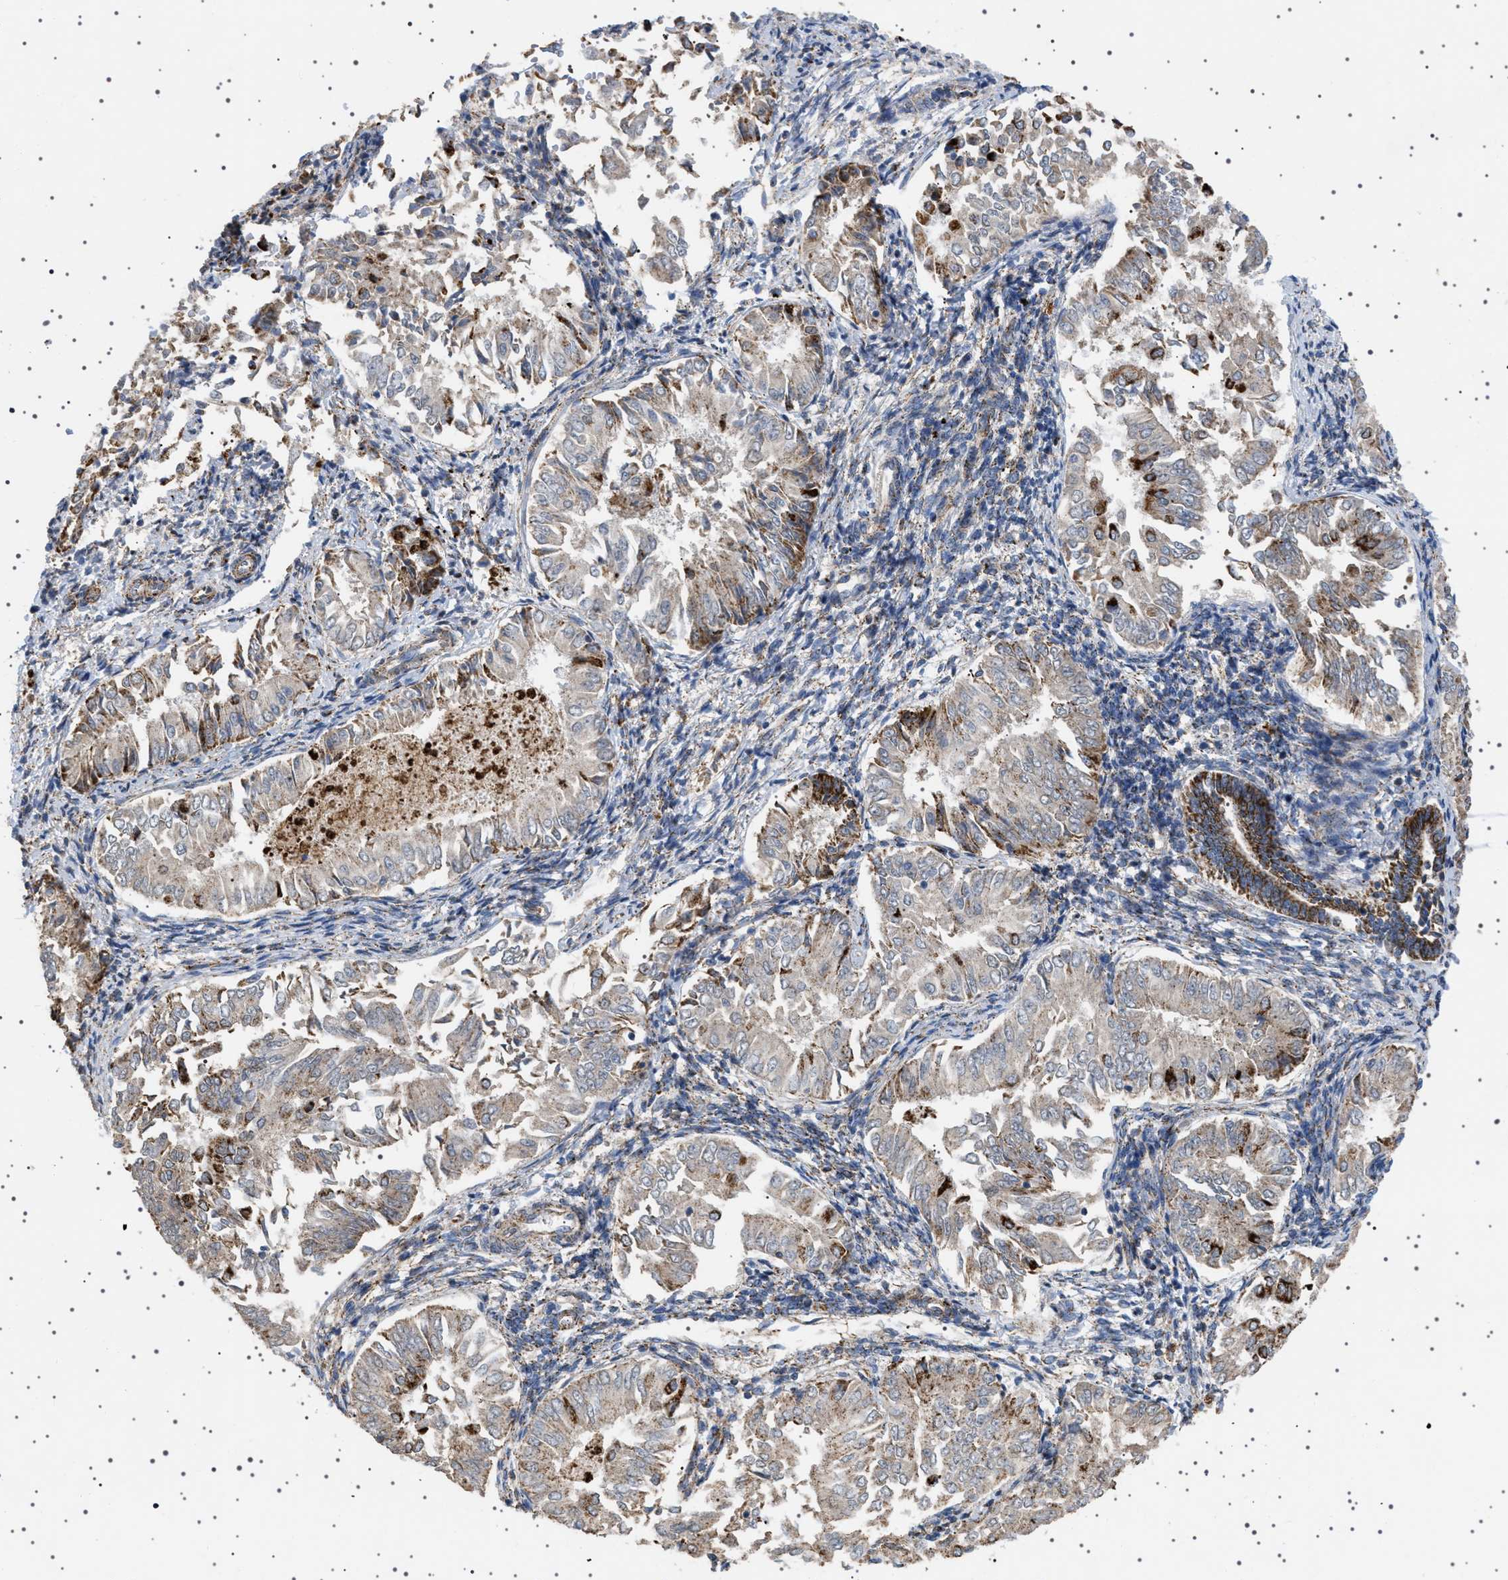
{"staining": {"intensity": "moderate", "quantity": "<25%", "location": "cytoplasmic/membranous"}, "tissue": "endometrial cancer", "cell_type": "Tumor cells", "image_type": "cancer", "snomed": [{"axis": "morphology", "description": "Adenocarcinoma, NOS"}, {"axis": "topography", "description": "Endometrium"}], "caption": "Immunohistochemical staining of adenocarcinoma (endometrial) displays low levels of moderate cytoplasmic/membranous protein positivity in approximately <25% of tumor cells.", "gene": "UBXN8", "patient": {"sex": "female", "age": 53}}